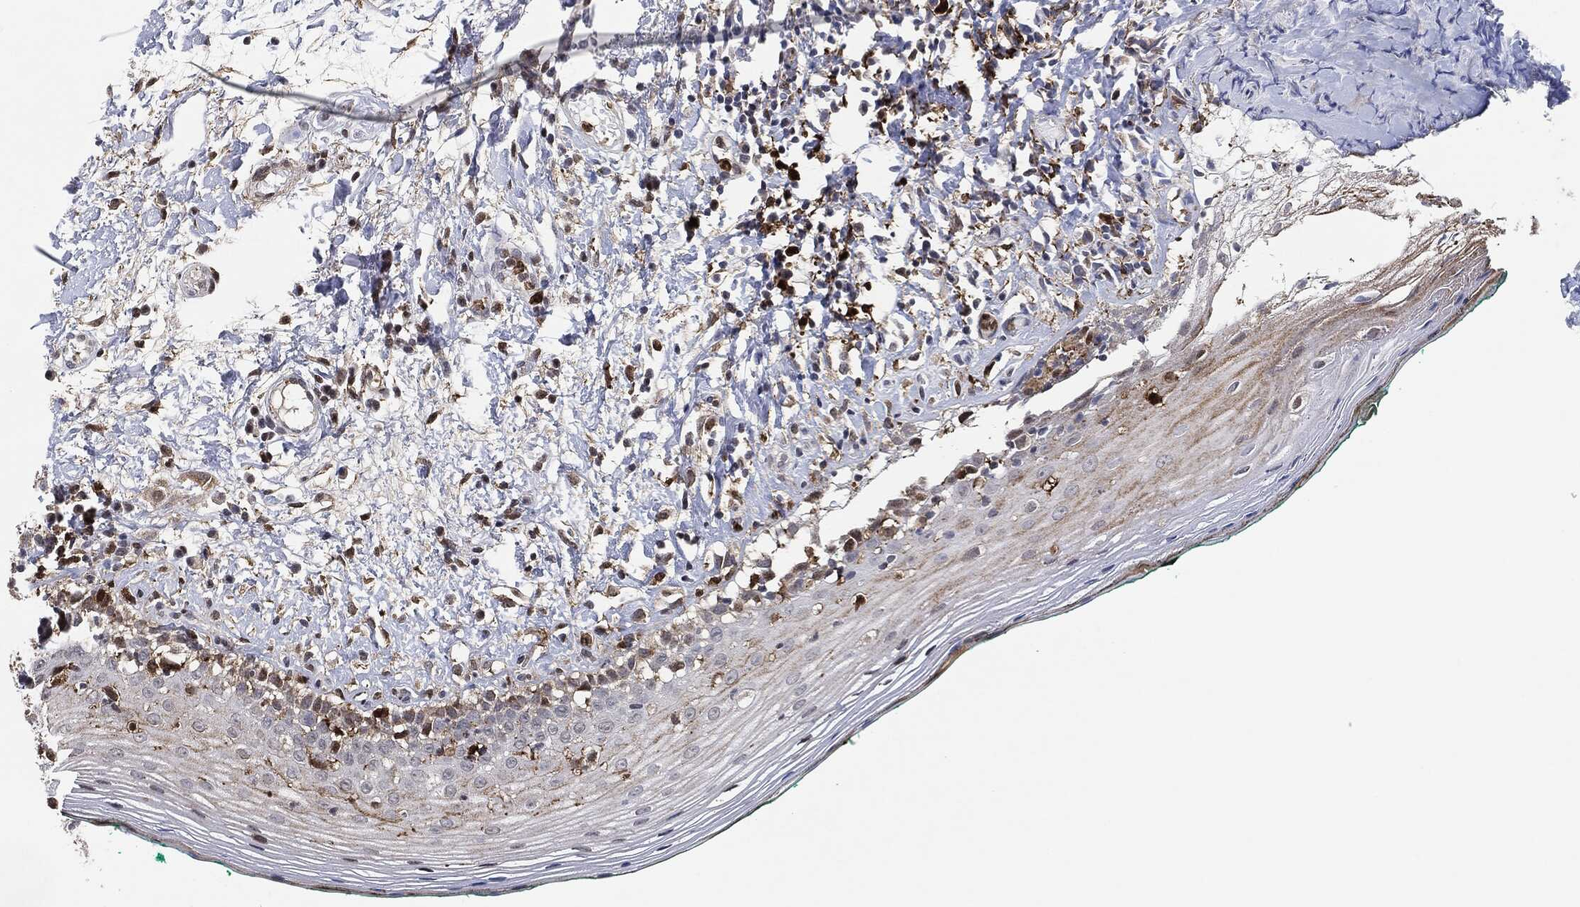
{"staining": {"intensity": "weak", "quantity": "<25%", "location": "cytoplasmic/membranous"}, "tissue": "oral mucosa", "cell_type": "Squamous epithelial cells", "image_type": "normal", "snomed": [{"axis": "morphology", "description": "Normal tissue, NOS"}, {"axis": "topography", "description": "Oral tissue"}], "caption": "Immunohistochemical staining of benign oral mucosa demonstrates no significant positivity in squamous epithelial cells. (Stains: DAB (3,3'-diaminobenzidine) immunohistochemistry with hematoxylin counter stain, Microscopy: brightfield microscopy at high magnification).", "gene": "NANOS3", "patient": {"sex": "female", "age": 83}}